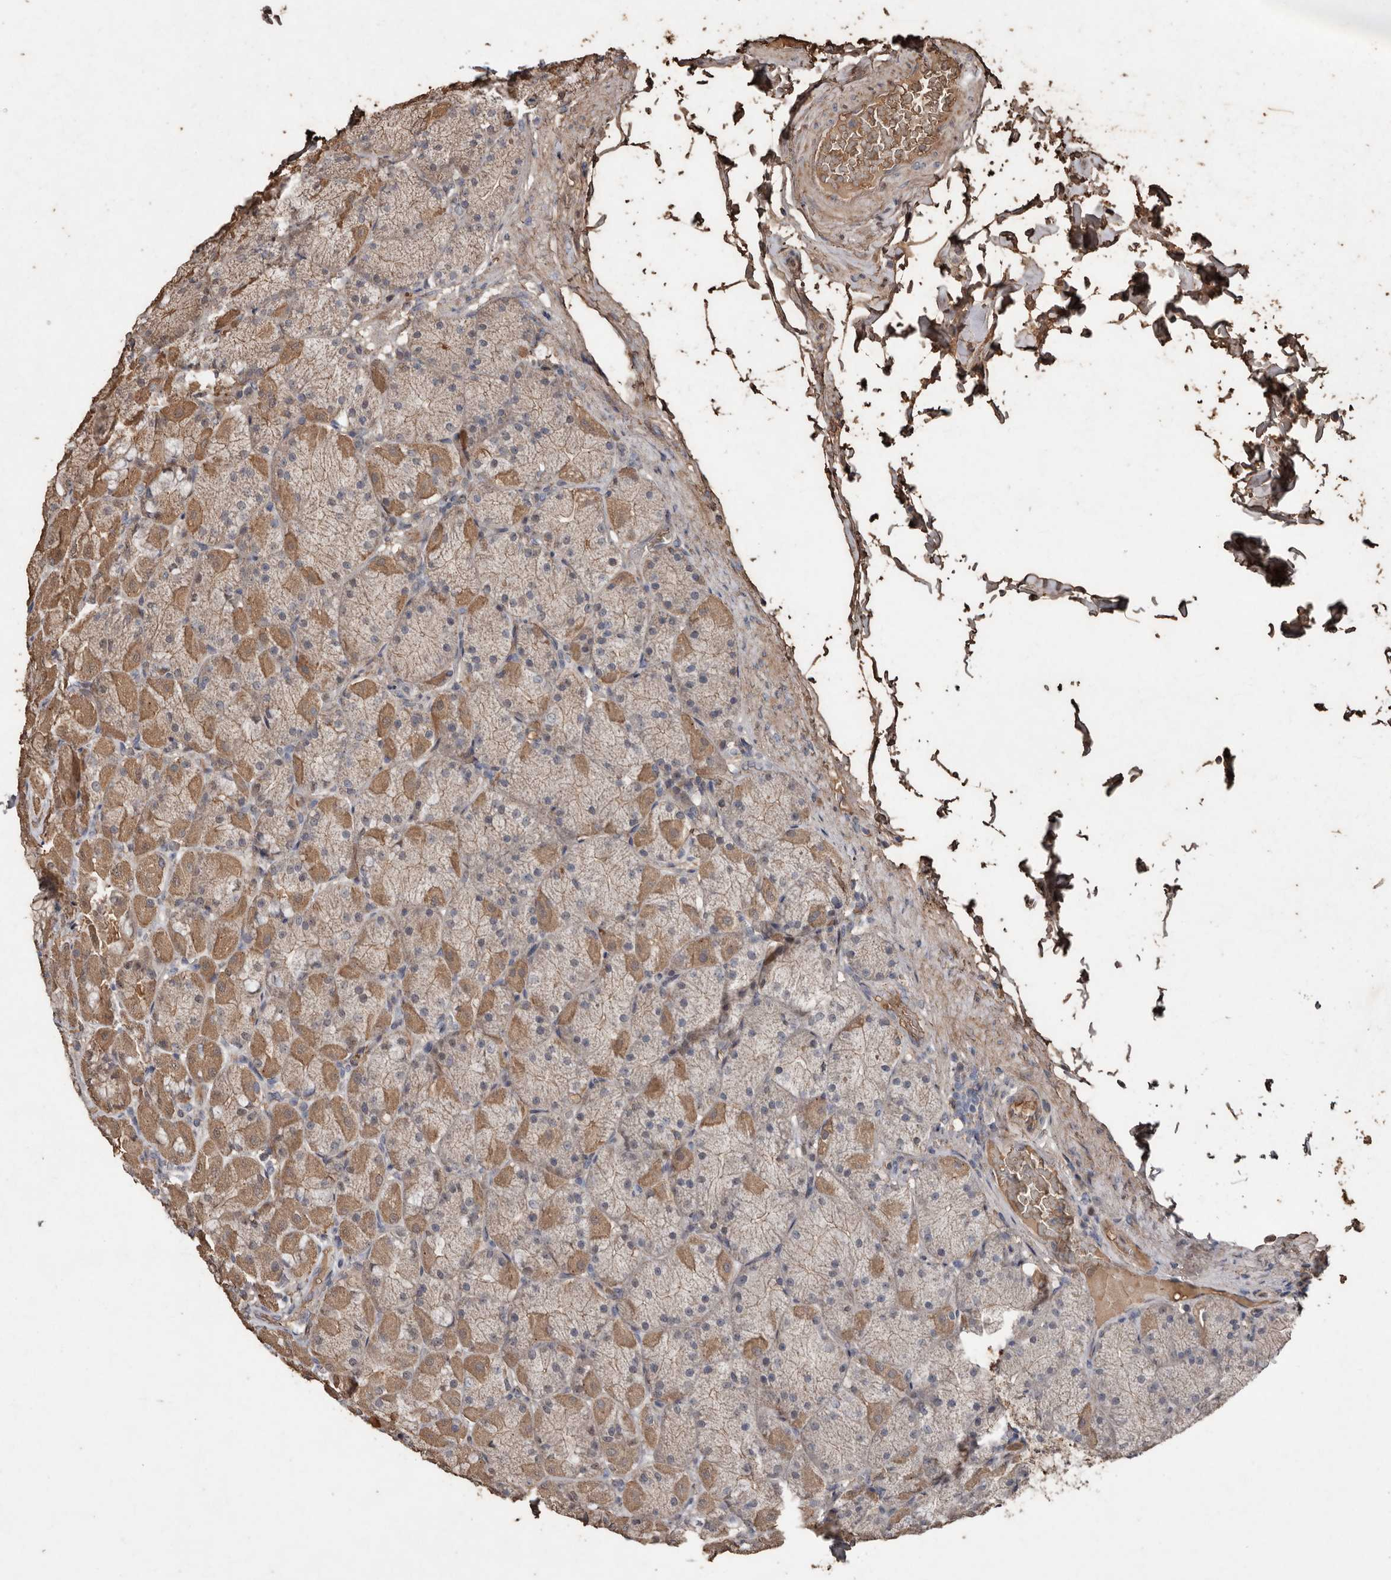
{"staining": {"intensity": "moderate", "quantity": ">75%", "location": "cytoplasmic/membranous"}, "tissue": "stomach", "cell_type": "Glandular cells", "image_type": "normal", "snomed": [{"axis": "morphology", "description": "Normal tissue, NOS"}, {"axis": "topography", "description": "Stomach, upper"}], "caption": "Moderate cytoplasmic/membranous staining for a protein is present in about >75% of glandular cells of normal stomach using immunohistochemistry (IHC).", "gene": "RANBP17", "patient": {"sex": "female", "age": 56}}